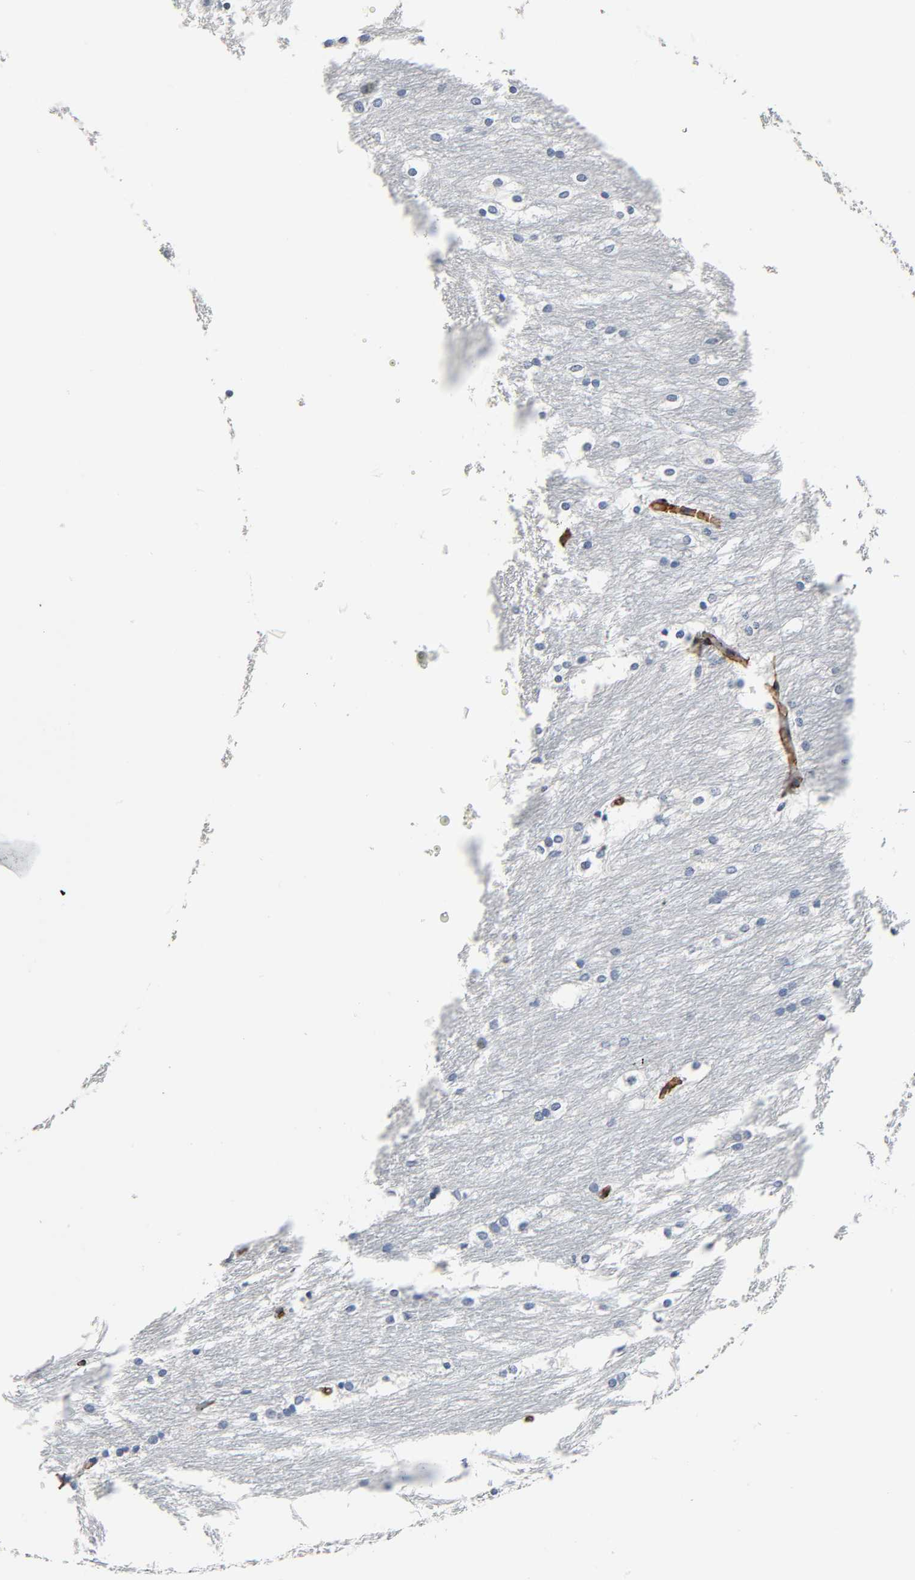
{"staining": {"intensity": "negative", "quantity": "none", "location": "none"}, "tissue": "caudate", "cell_type": "Glial cells", "image_type": "normal", "snomed": [{"axis": "morphology", "description": "Normal tissue, NOS"}, {"axis": "topography", "description": "Lateral ventricle wall"}], "caption": "Histopathology image shows no significant protein expression in glial cells of normal caudate.", "gene": "ANPEP", "patient": {"sex": "female", "age": 19}}